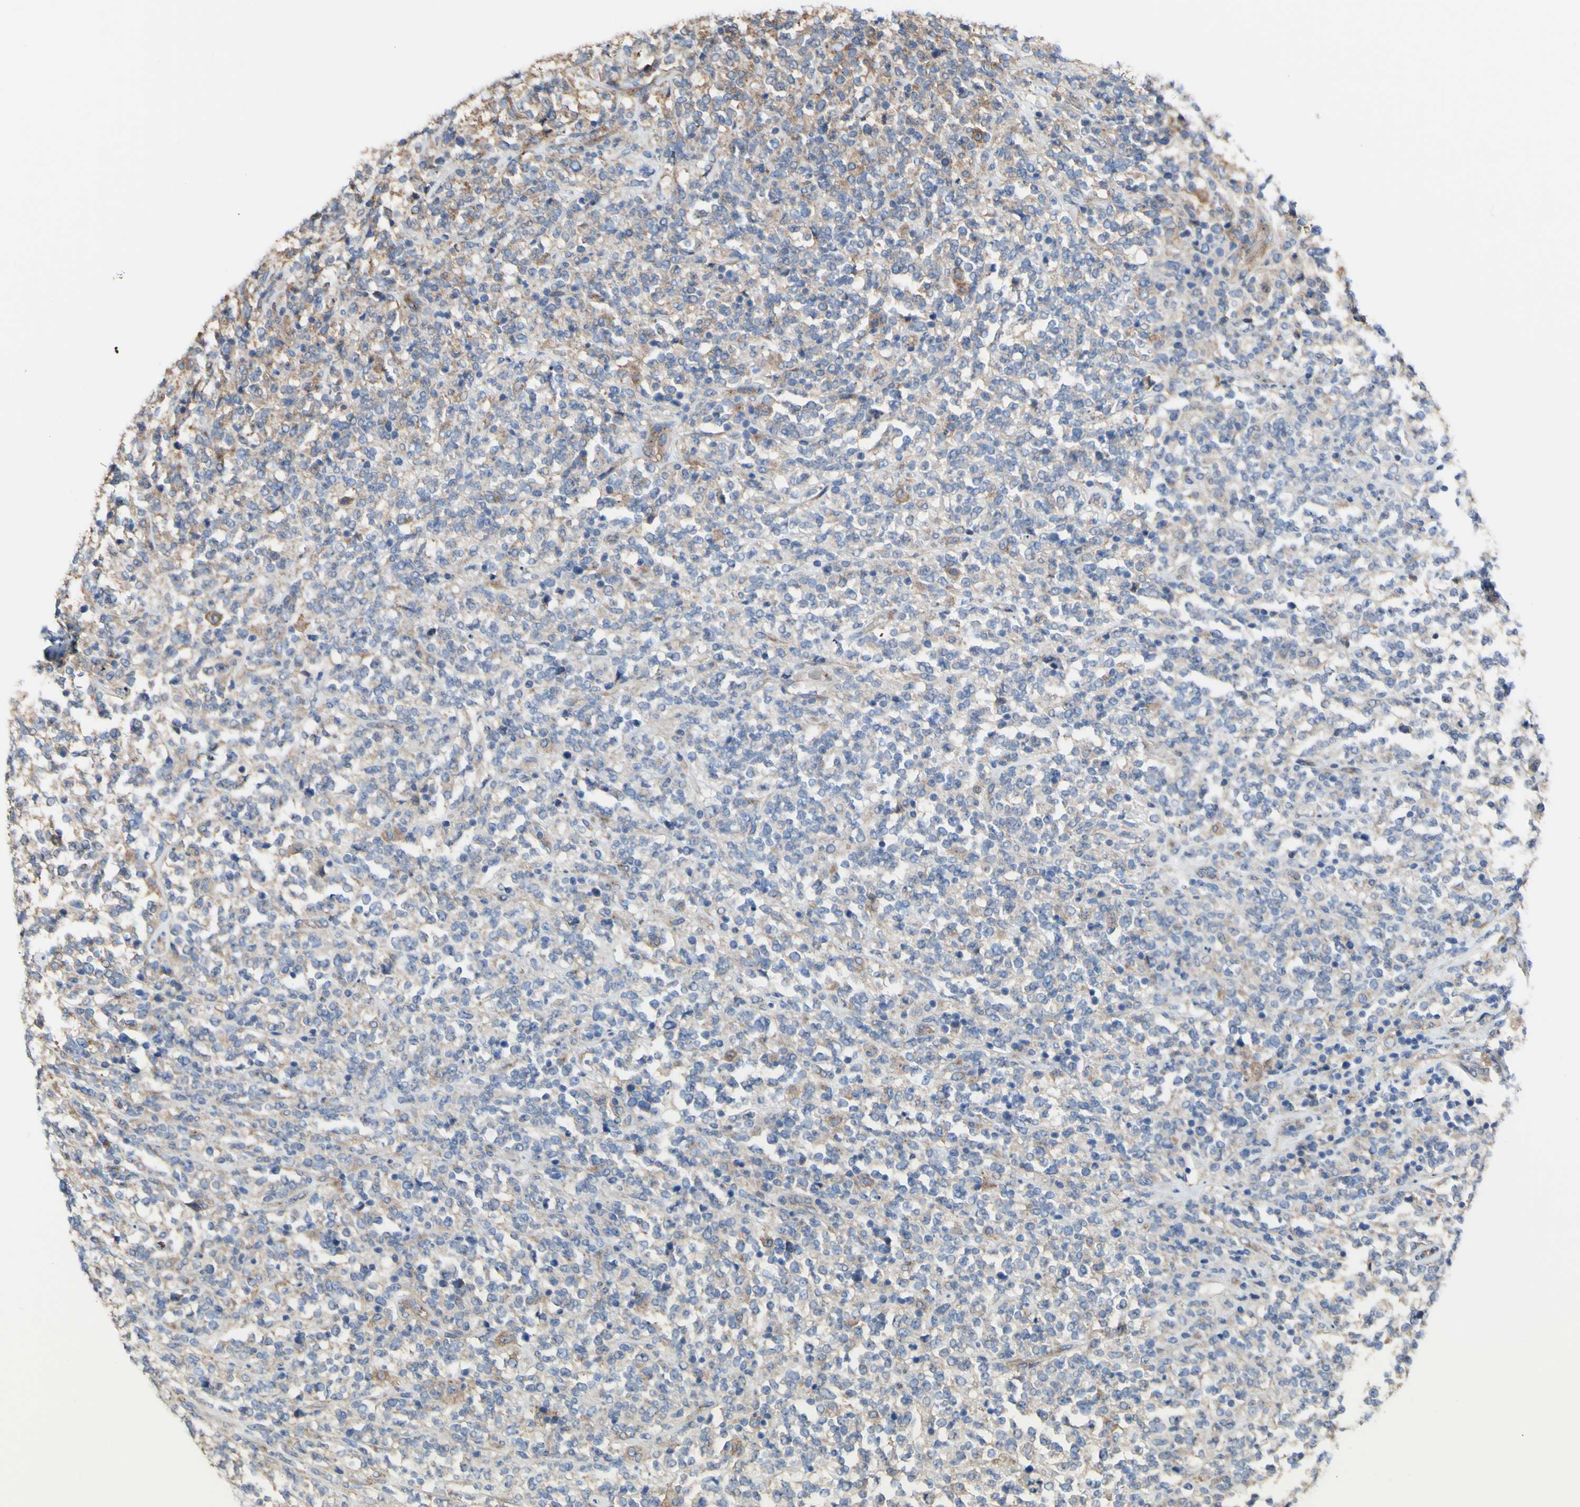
{"staining": {"intensity": "moderate", "quantity": ">75%", "location": "cytoplasmic/membranous"}, "tissue": "lymphoma", "cell_type": "Tumor cells", "image_type": "cancer", "snomed": [{"axis": "morphology", "description": "Malignant lymphoma, non-Hodgkin's type, High grade"}, {"axis": "topography", "description": "Soft tissue"}], "caption": "This photomicrograph shows immunohistochemistry (IHC) staining of human lymphoma, with medium moderate cytoplasmic/membranous staining in approximately >75% of tumor cells.", "gene": "LRIG3", "patient": {"sex": "male", "age": 18}}